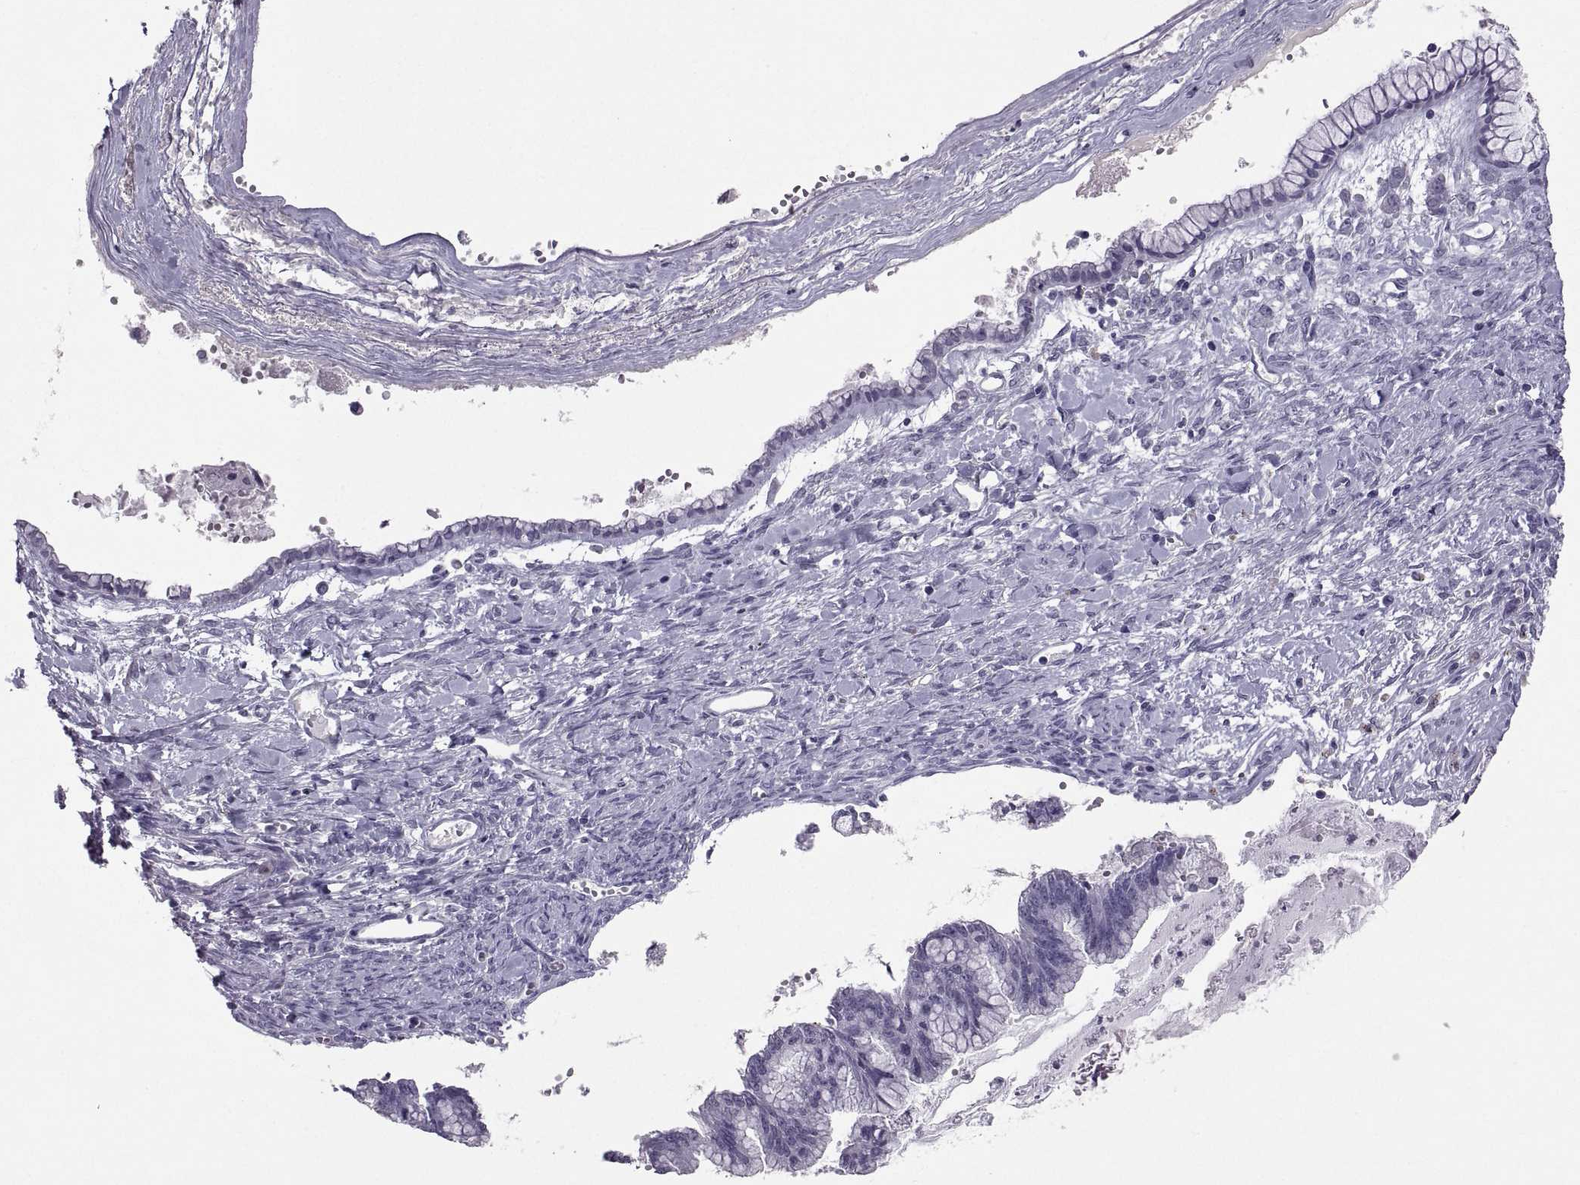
{"staining": {"intensity": "negative", "quantity": "none", "location": "none"}, "tissue": "ovarian cancer", "cell_type": "Tumor cells", "image_type": "cancer", "snomed": [{"axis": "morphology", "description": "Cystadenocarcinoma, mucinous, NOS"}, {"axis": "topography", "description": "Ovary"}], "caption": "Ovarian cancer (mucinous cystadenocarcinoma) stained for a protein using IHC reveals no staining tumor cells.", "gene": "SOX21", "patient": {"sex": "female", "age": 67}}